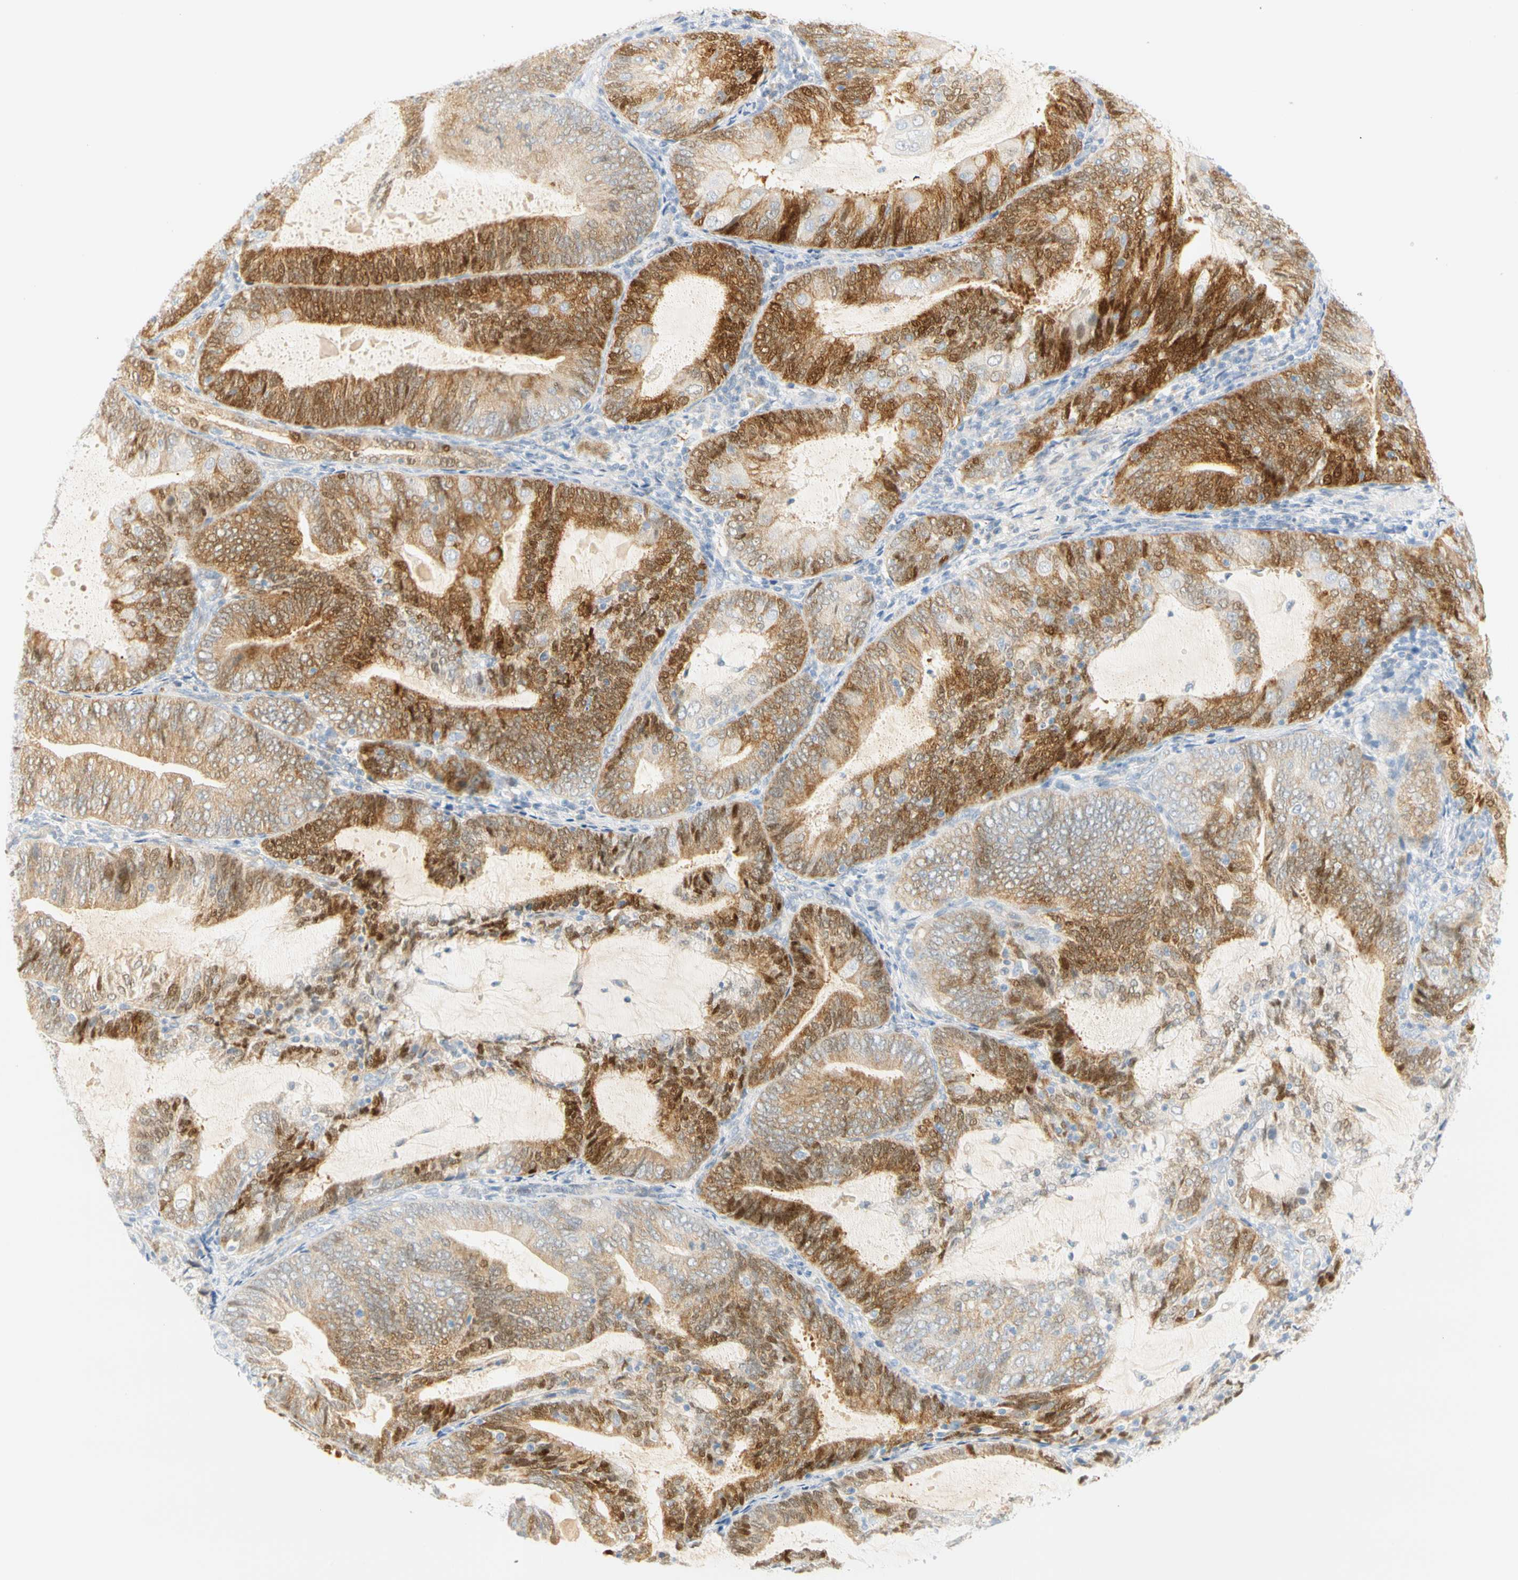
{"staining": {"intensity": "moderate", "quantity": "25%-75%", "location": "cytoplasmic/membranous"}, "tissue": "endometrial cancer", "cell_type": "Tumor cells", "image_type": "cancer", "snomed": [{"axis": "morphology", "description": "Adenocarcinoma, NOS"}, {"axis": "topography", "description": "Endometrium"}], "caption": "A micrograph of human endometrial cancer stained for a protein demonstrates moderate cytoplasmic/membranous brown staining in tumor cells.", "gene": "SELENBP1", "patient": {"sex": "female", "age": 81}}